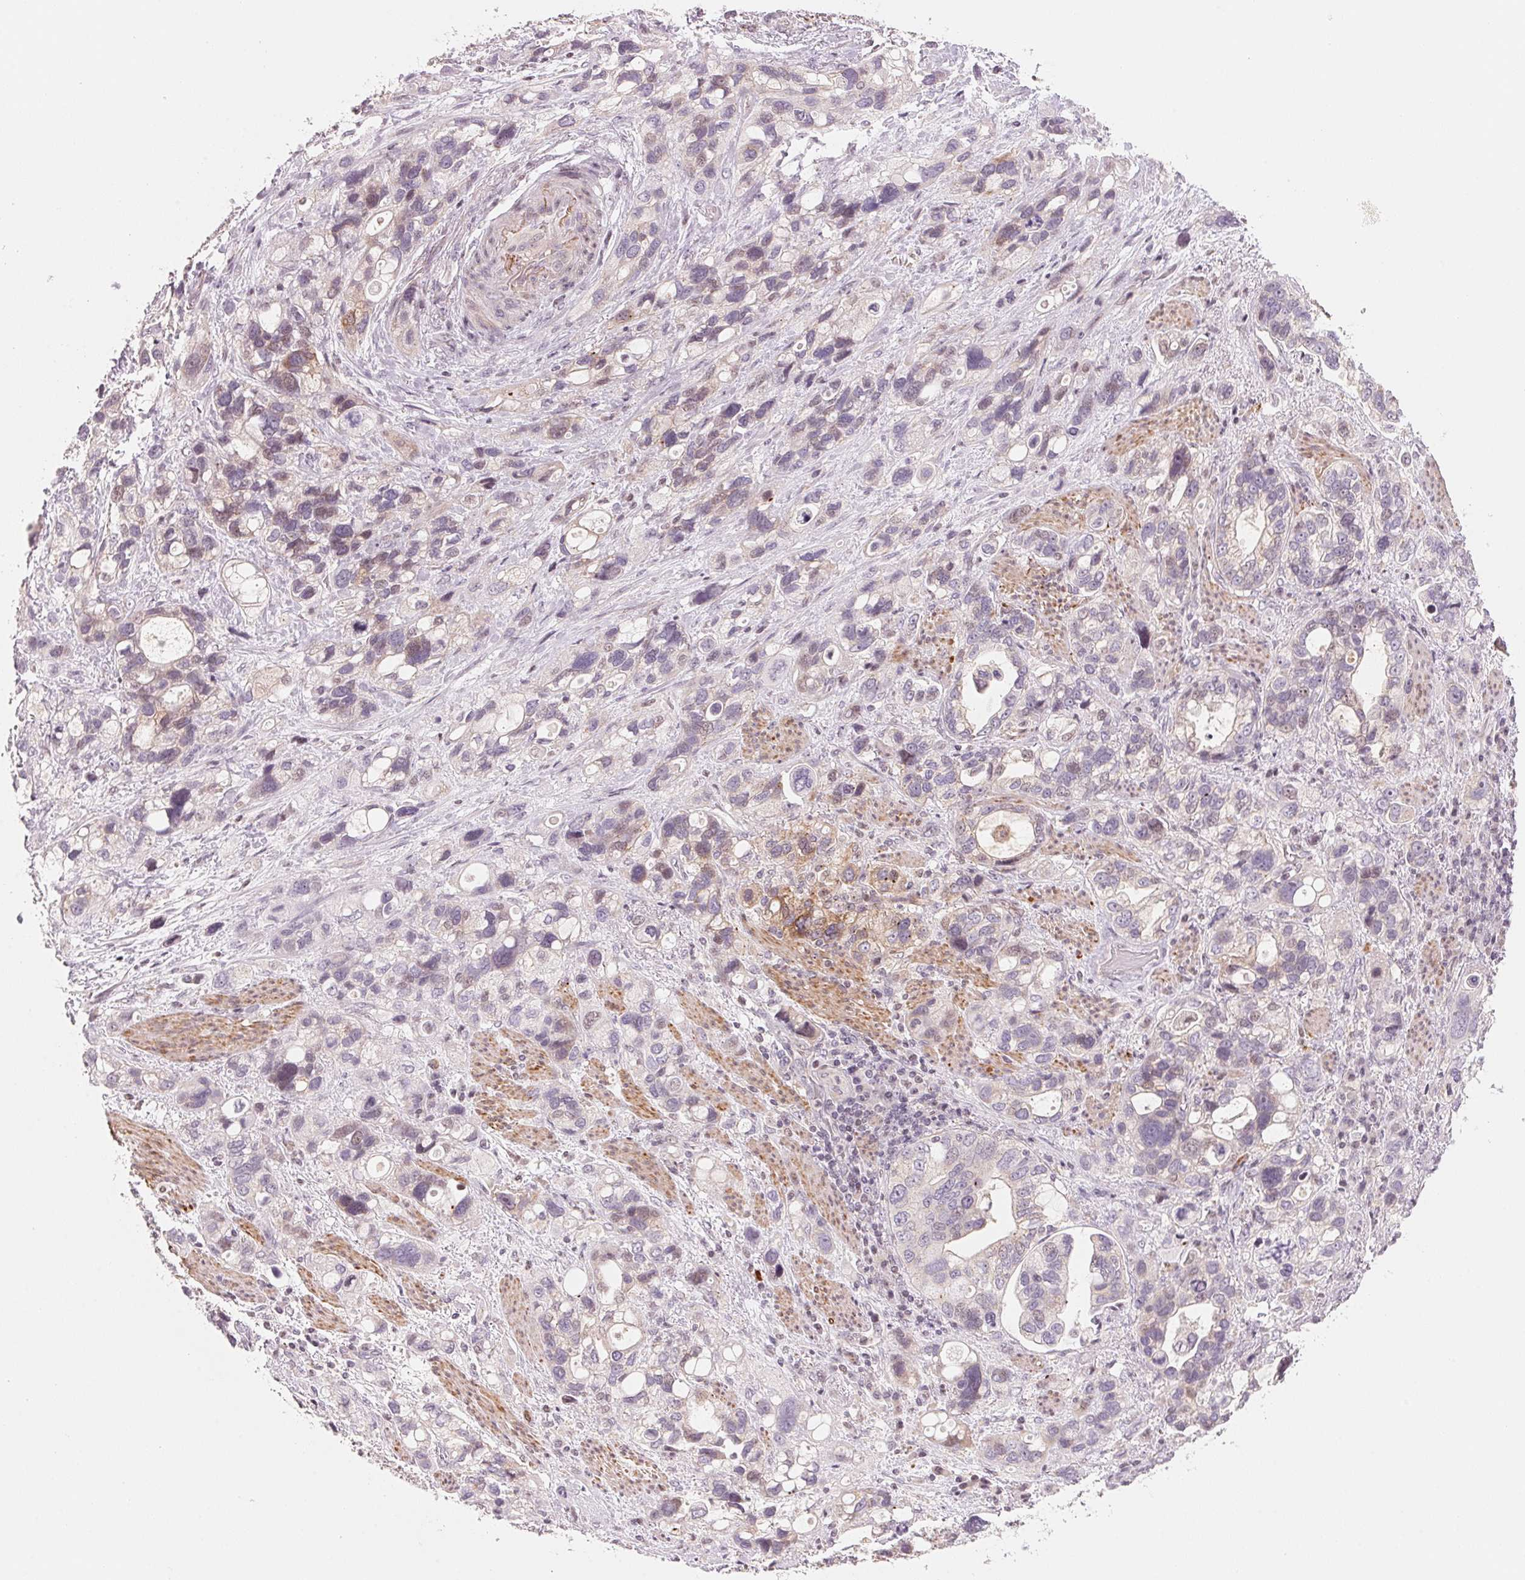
{"staining": {"intensity": "negative", "quantity": "none", "location": "none"}, "tissue": "stomach cancer", "cell_type": "Tumor cells", "image_type": "cancer", "snomed": [{"axis": "morphology", "description": "Adenocarcinoma, NOS"}, {"axis": "topography", "description": "Stomach, upper"}], "caption": "High power microscopy photomicrograph of an immunohistochemistry (IHC) micrograph of stomach cancer, revealing no significant staining in tumor cells.", "gene": "SLC17A4", "patient": {"sex": "female", "age": 81}}